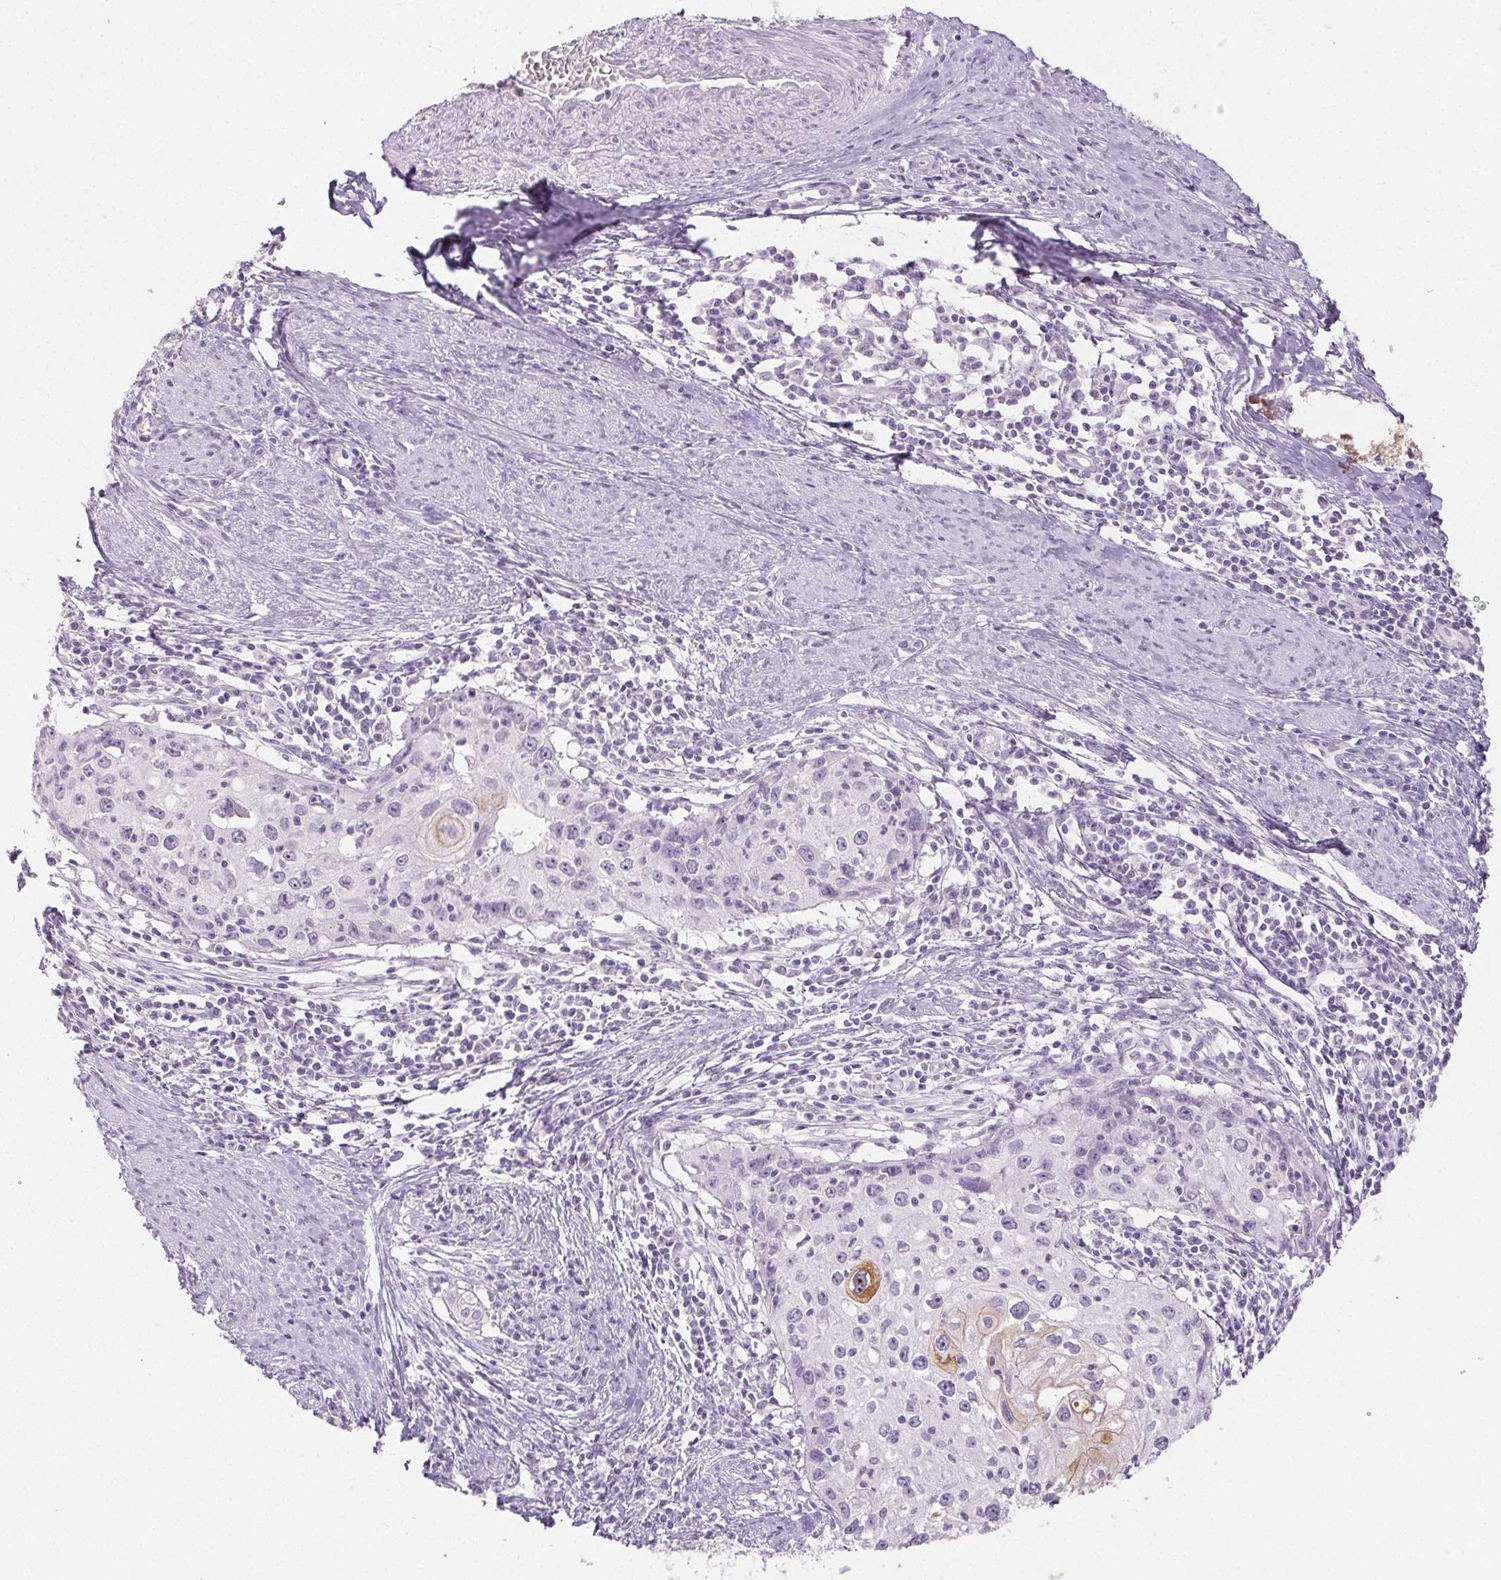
{"staining": {"intensity": "moderate", "quantity": "<25%", "location": "cytoplasmic/membranous"}, "tissue": "cervical cancer", "cell_type": "Tumor cells", "image_type": "cancer", "snomed": [{"axis": "morphology", "description": "Squamous cell carcinoma, NOS"}, {"axis": "topography", "description": "Cervix"}], "caption": "Immunohistochemistry (IHC) of human cervical cancer (squamous cell carcinoma) demonstrates low levels of moderate cytoplasmic/membranous staining in approximately <25% of tumor cells.", "gene": "PI3", "patient": {"sex": "female", "age": 40}}